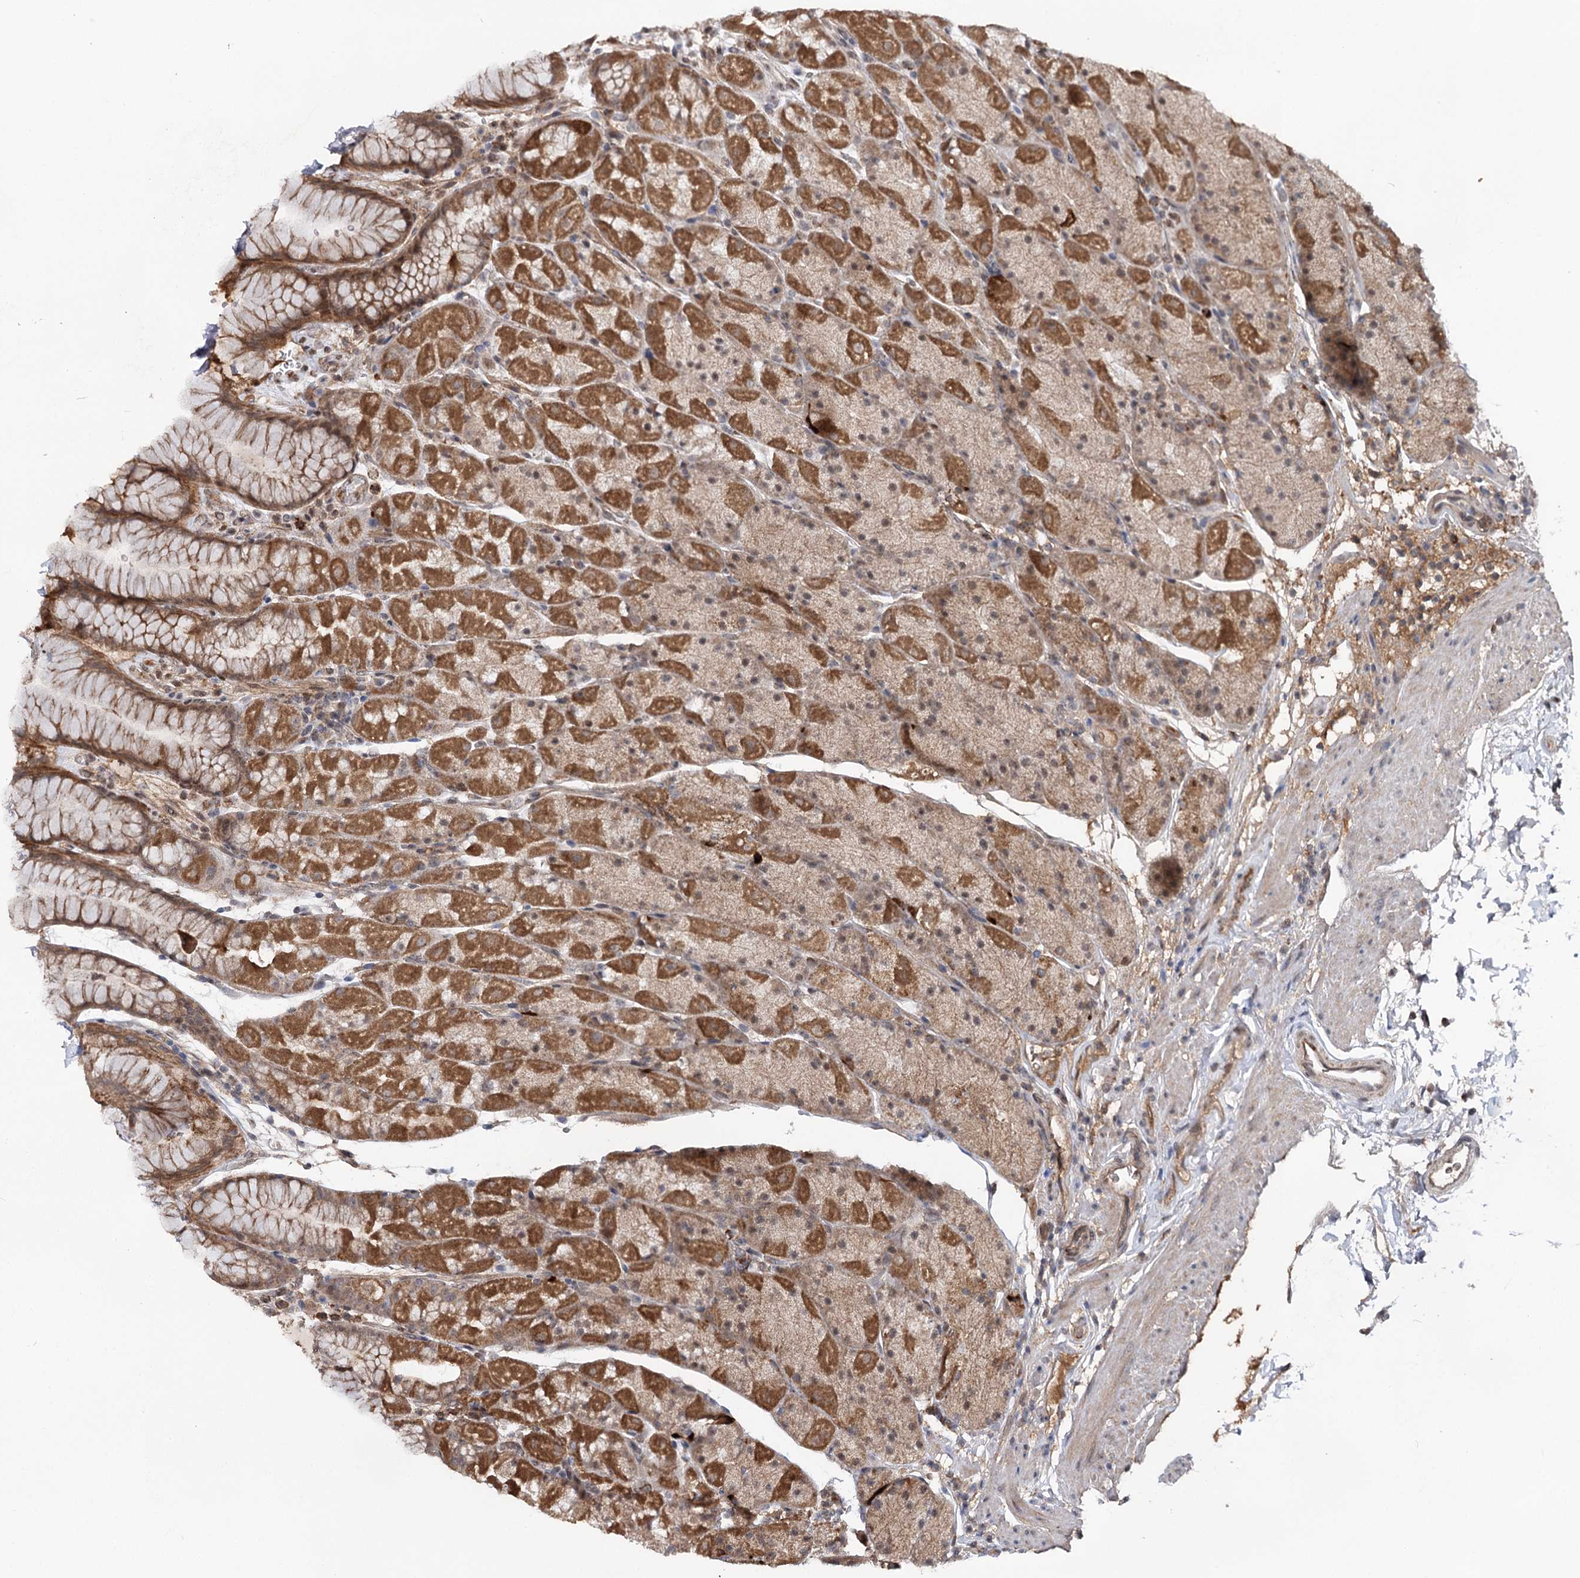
{"staining": {"intensity": "strong", "quantity": "25%-75%", "location": "cytoplasmic/membranous"}, "tissue": "stomach", "cell_type": "Glandular cells", "image_type": "normal", "snomed": [{"axis": "morphology", "description": "Normal tissue, NOS"}, {"axis": "topography", "description": "Stomach, upper"}, {"axis": "topography", "description": "Stomach, lower"}], "caption": "A histopathology image of human stomach stained for a protein demonstrates strong cytoplasmic/membranous brown staining in glandular cells. Using DAB (3,3'-diaminobenzidine) (brown) and hematoxylin (blue) stains, captured at high magnification using brightfield microscopy.", "gene": "MSANTD2", "patient": {"sex": "male", "age": 67}}